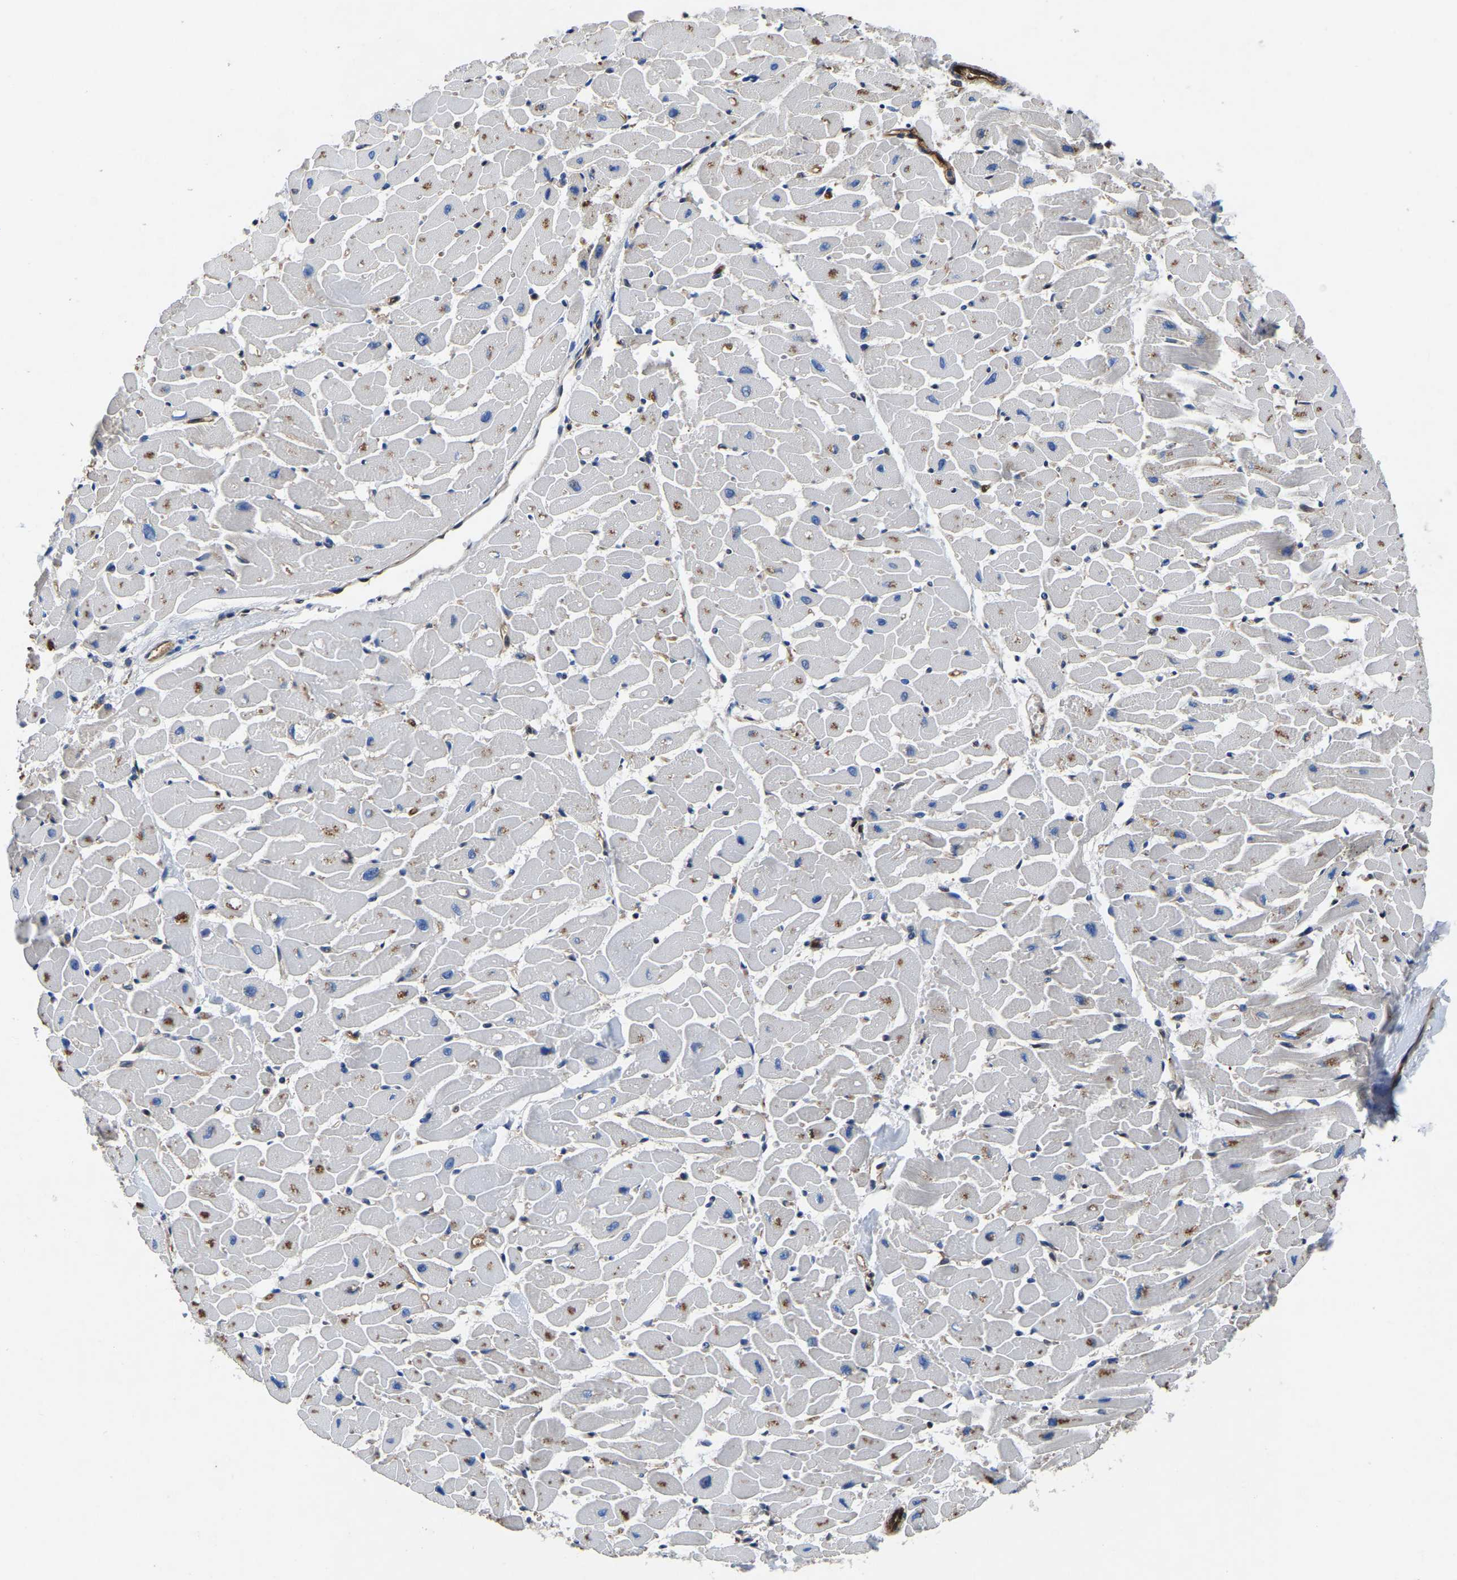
{"staining": {"intensity": "strong", "quantity": "<25%", "location": "cytoplasmic/membranous"}, "tissue": "heart muscle", "cell_type": "Cardiomyocytes", "image_type": "normal", "snomed": [{"axis": "morphology", "description": "Normal tissue, NOS"}, {"axis": "topography", "description": "Heart"}], "caption": "IHC (DAB) staining of unremarkable human heart muscle reveals strong cytoplasmic/membranous protein staining in approximately <25% of cardiomyocytes.", "gene": "ATG2B", "patient": {"sex": "female", "age": 19}}